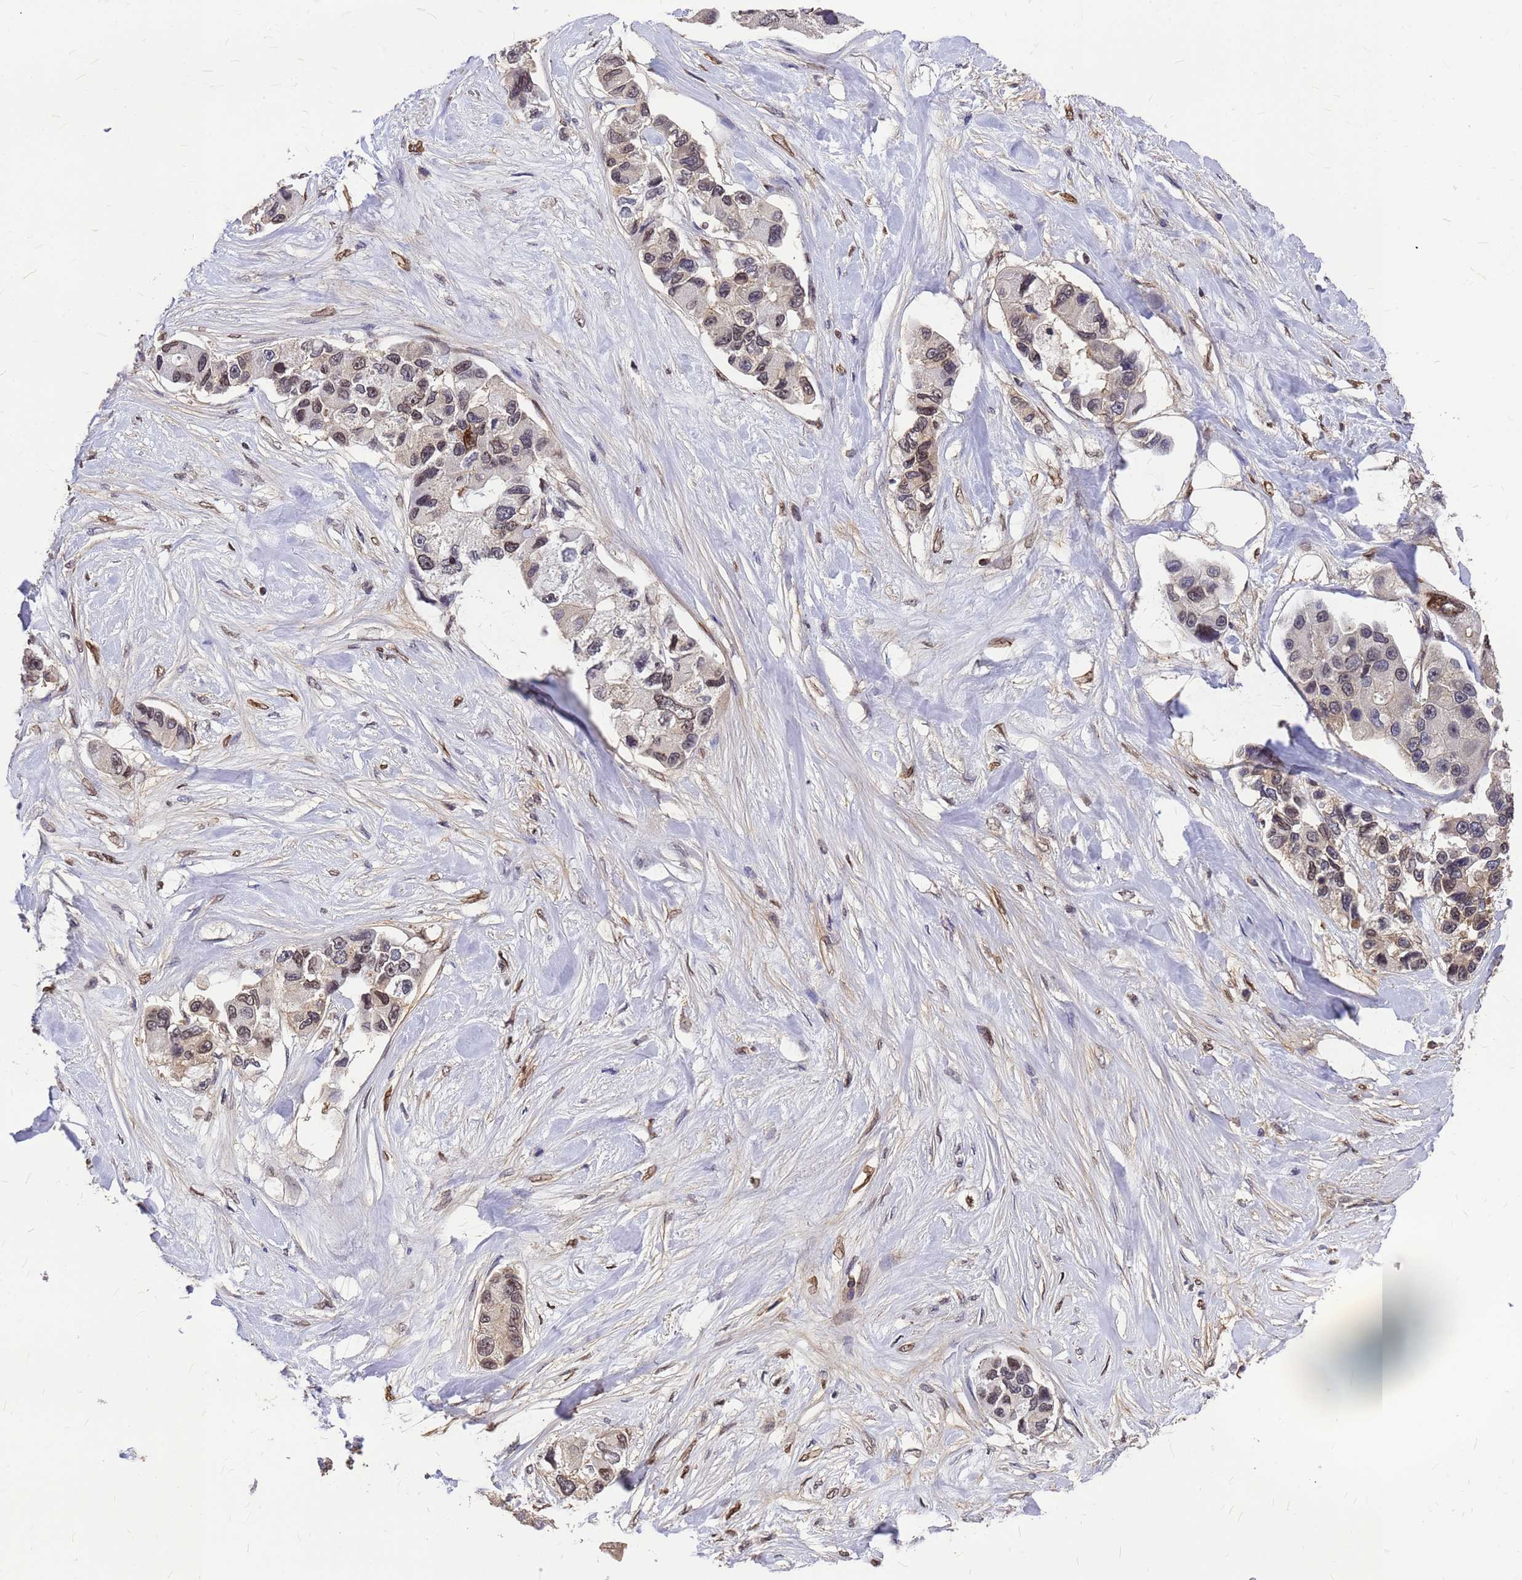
{"staining": {"intensity": "weak", "quantity": "<25%", "location": "nuclear"}, "tissue": "lung cancer", "cell_type": "Tumor cells", "image_type": "cancer", "snomed": [{"axis": "morphology", "description": "Adenocarcinoma, NOS"}, {"axis": "topography", "description": "Lung"}], "caption": "Image shows no protein expression in tumor cells of lung cancer (adenocarcinoma) tissue. The staining was performed using DAB to visualize the protein expression in brown, while the nuclei were stained in blue with hematoxylin (Magnification: 20x).", "gene": "C1orf35", "patient": {"sex": "female", "age": 54}}